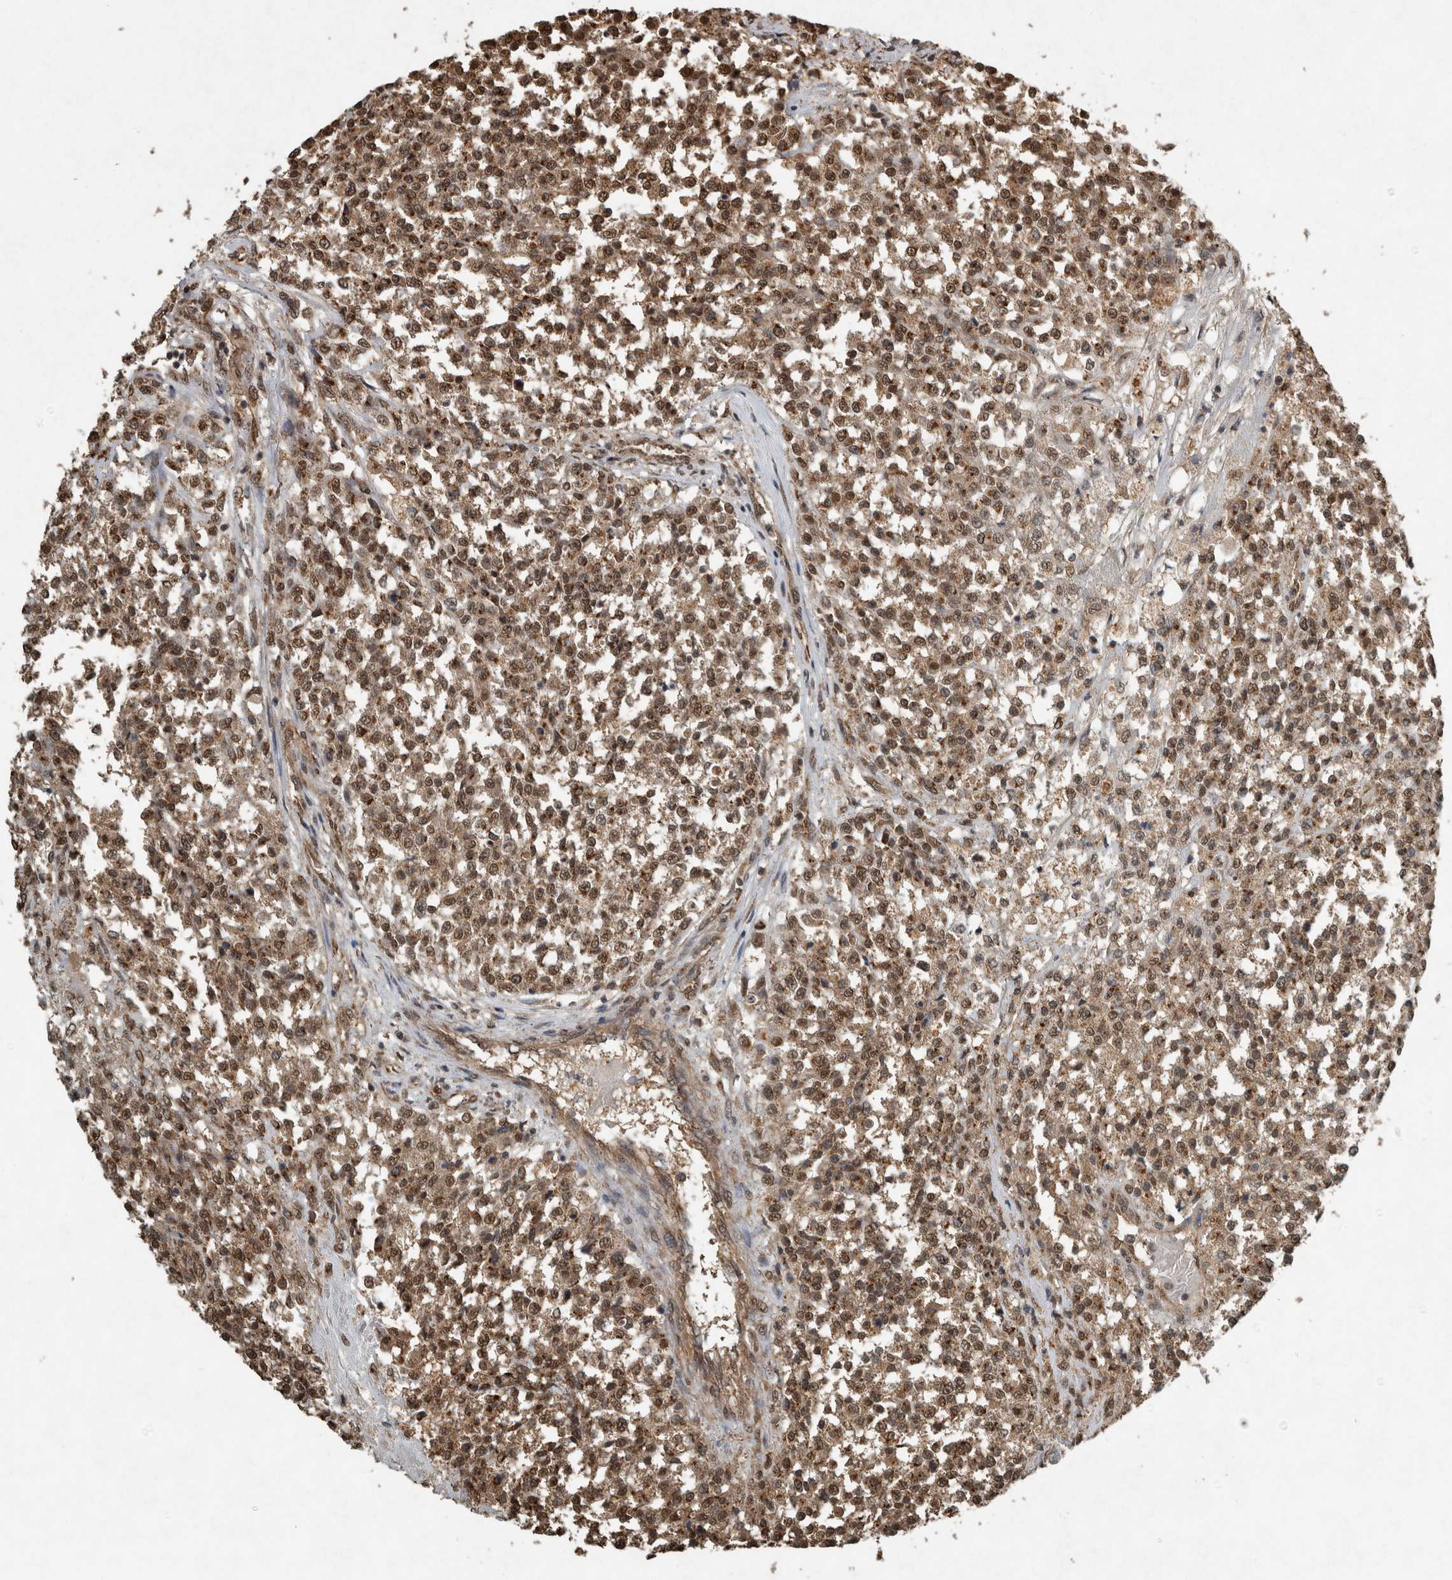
{"staining": {"intensity": "moderate", "quantity": ">75%", "location": "cytoplasmic/membranous,nuclear"}, "tissue": "testis cancer", "cell_type": "Tumor cells", "image_type": "cancer", "snomed": [{"axis": "morphology", "description": "Seminoma, NOS"}, {"axis": "topography", "description": "Testis"}], "caption": "A photomicrograph of seminoma (testis) stained for a protein reveals moderate cytoplasmic/membranous and nuclear brown staining in tumor cells.", "gene": "ARHGEF12", "patient": {"sex": "male", "age": 59}}